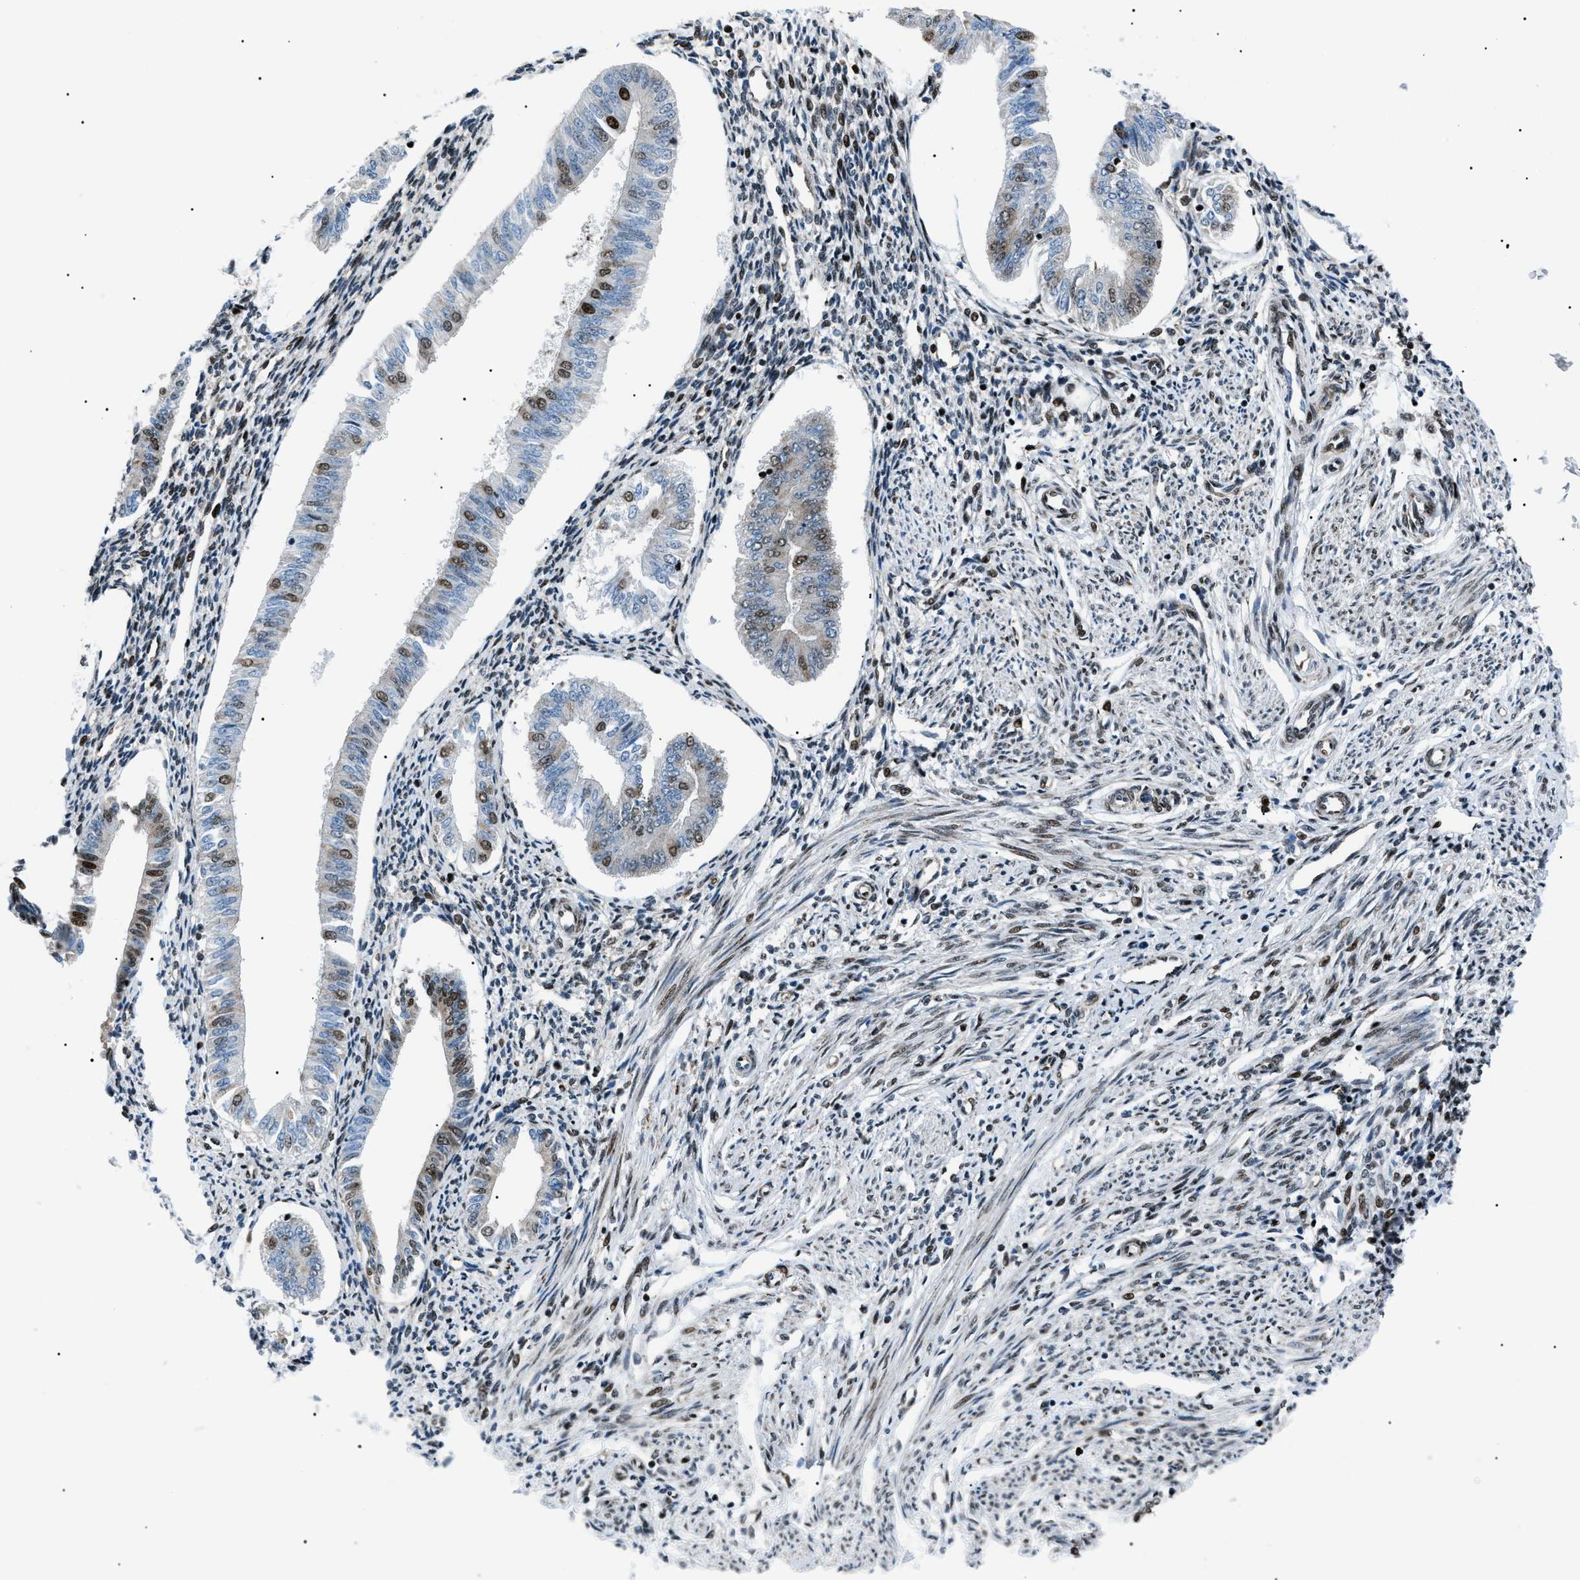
{"staining": {"intensity": "strong", "quantity": "25%-75%", "location": "nuclear"}, "tissue": "endometrium", "cell_type": "Cells in endometrial stroma", "image_type": "normal", "snomed": [{"axis": "morphology", "description": "Normal tissue, NOS"}, {"axis": "topography", "description": "Endometrium"}], "caption": "A high amount of strong nuclear positivity is present in approximately 25%-75% of cells in endometrial stroma in normal endometrium.", "gene": "HNRNPK", "patient": {"sex": "female", "age": 50}}